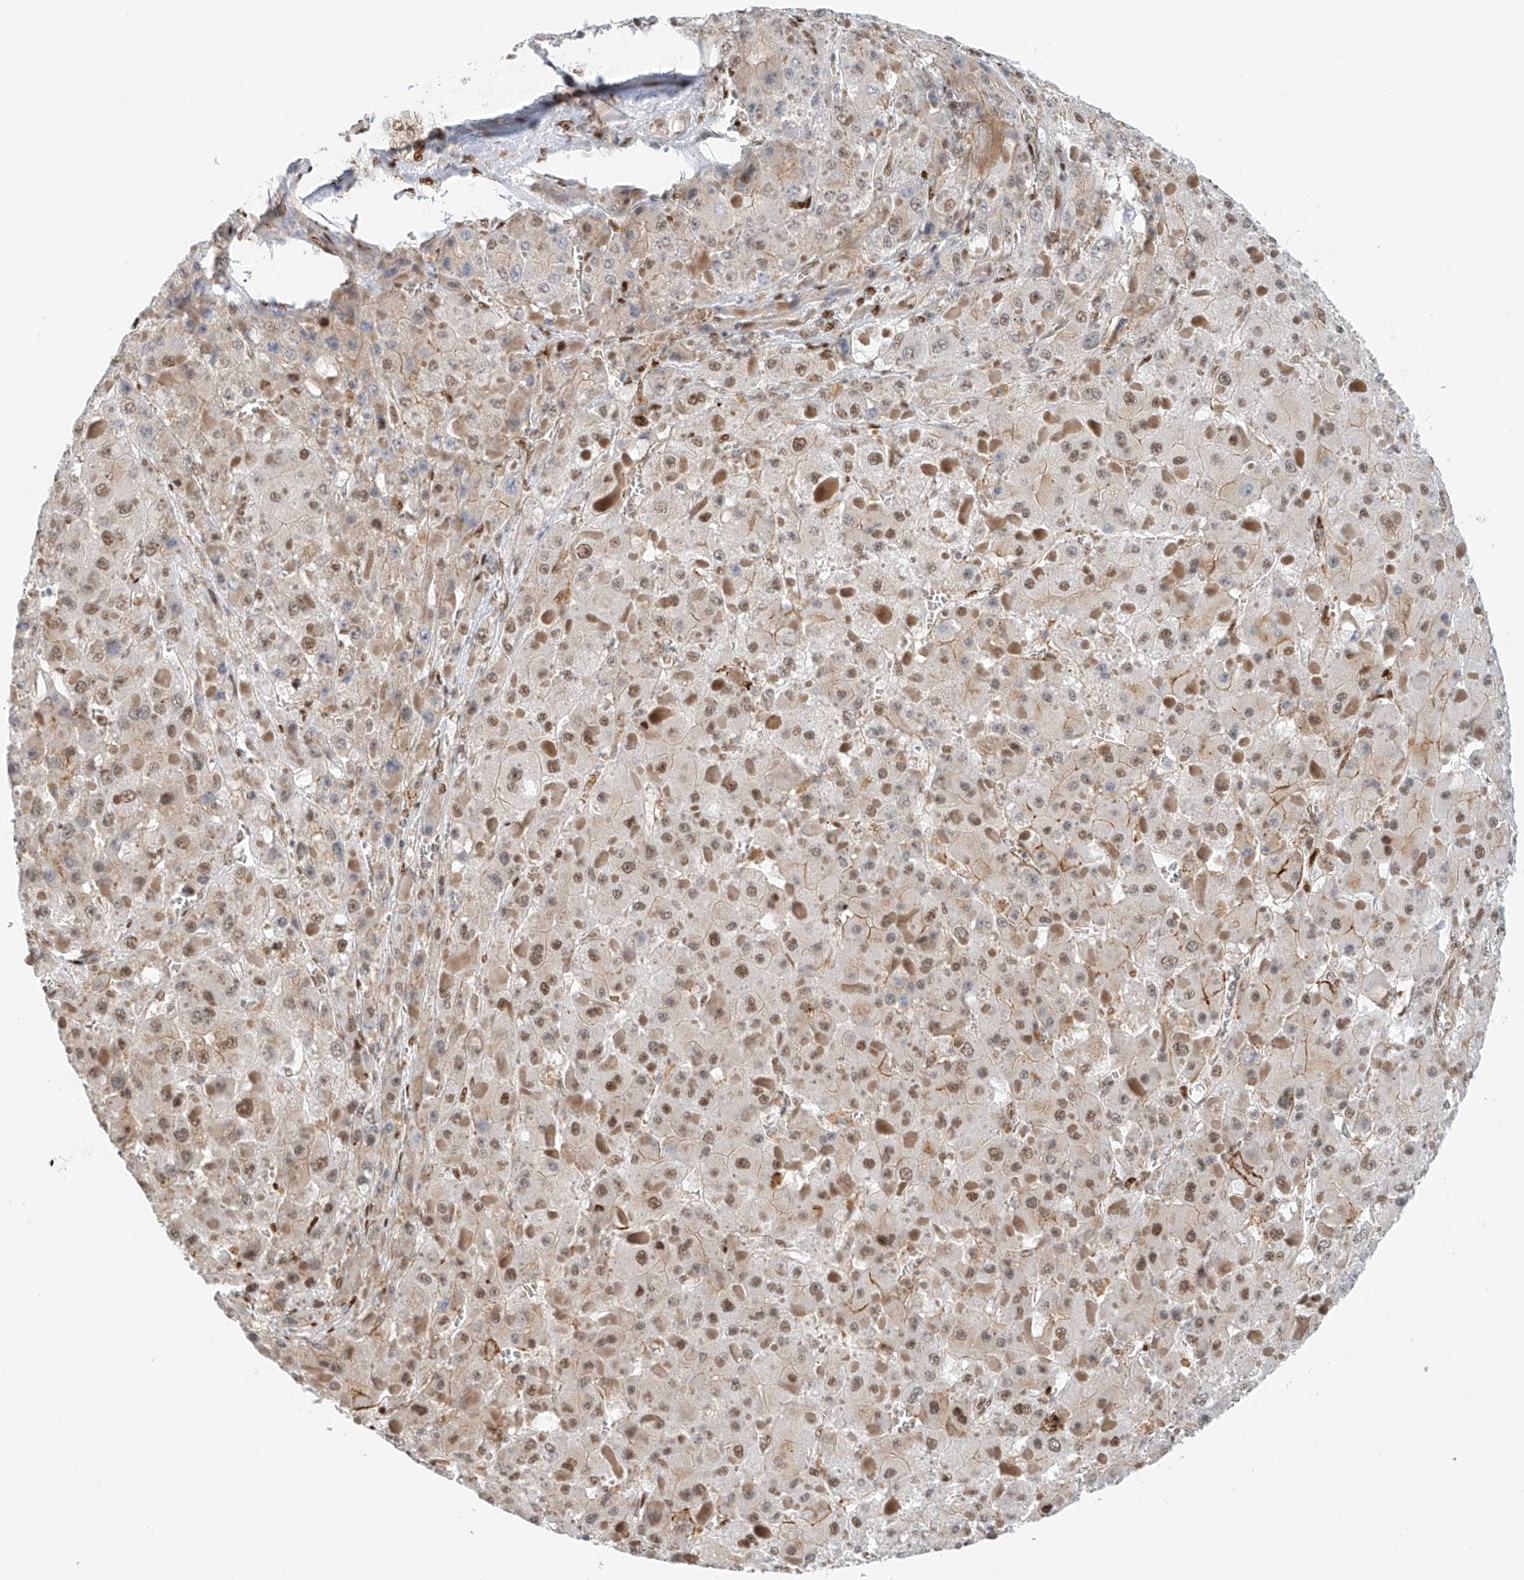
{"staining": {"intensity": "moderate", "quantity": ">75%", "location": "nuclear"}, "tissue": "liver cancer", "cell_type": "Tumor cells", "image_type": "cancer", "snomed": [{"axis": "morphology", "description": "Carcinoma, Hepatocellular, NOS"}, {"axis": "topography", "description": "Liver"}], "caption": "A photomicrograph showing moderate nuclear expression in approximately >75% of tumor cells in liver cancer, as visualized by brown immunohistochemical staining.", "gene": "ZNF514", "patient": {"sex": "female", "age": 73}}